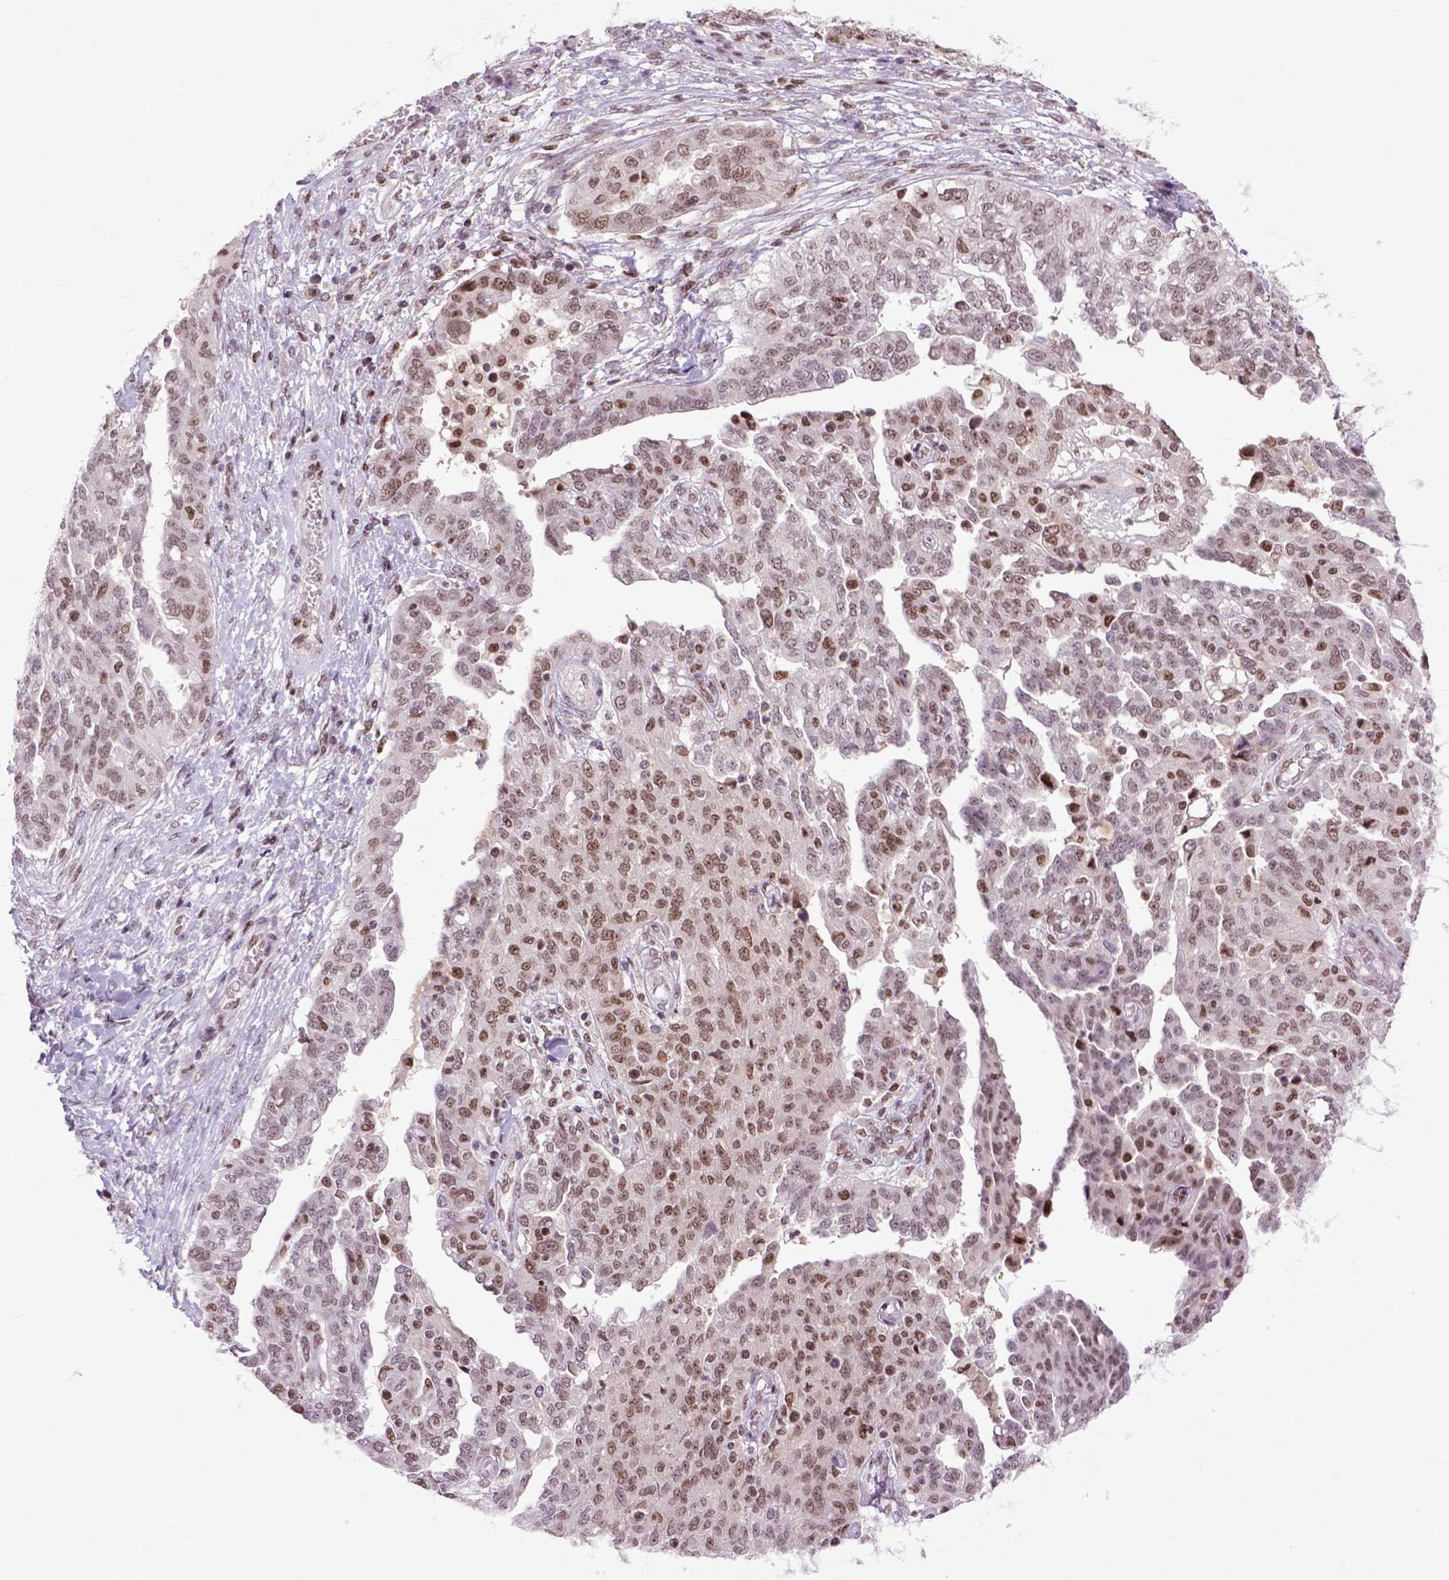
{"staining": {"intensity": "moderate", "quantity": ">75%", "location": "nuclear"}, "tissue": "ovarian cancer", "cell_type": "Tumor cells", "image_type": "cancer", "snomed": [{"axis": "morphology", "description": "Cystadenocarcinoma, serous, NOS"}, {"axis": "topography", "description": "Ovary"}], "caption": "The histopathology image reveals a brown stain indicating the presence of a protein in the nuclear of tumor cells in ovarian serous cystadenocarcinoma.", "gene": "RCC2", "patient": {"sex": "female", "age": 67}}